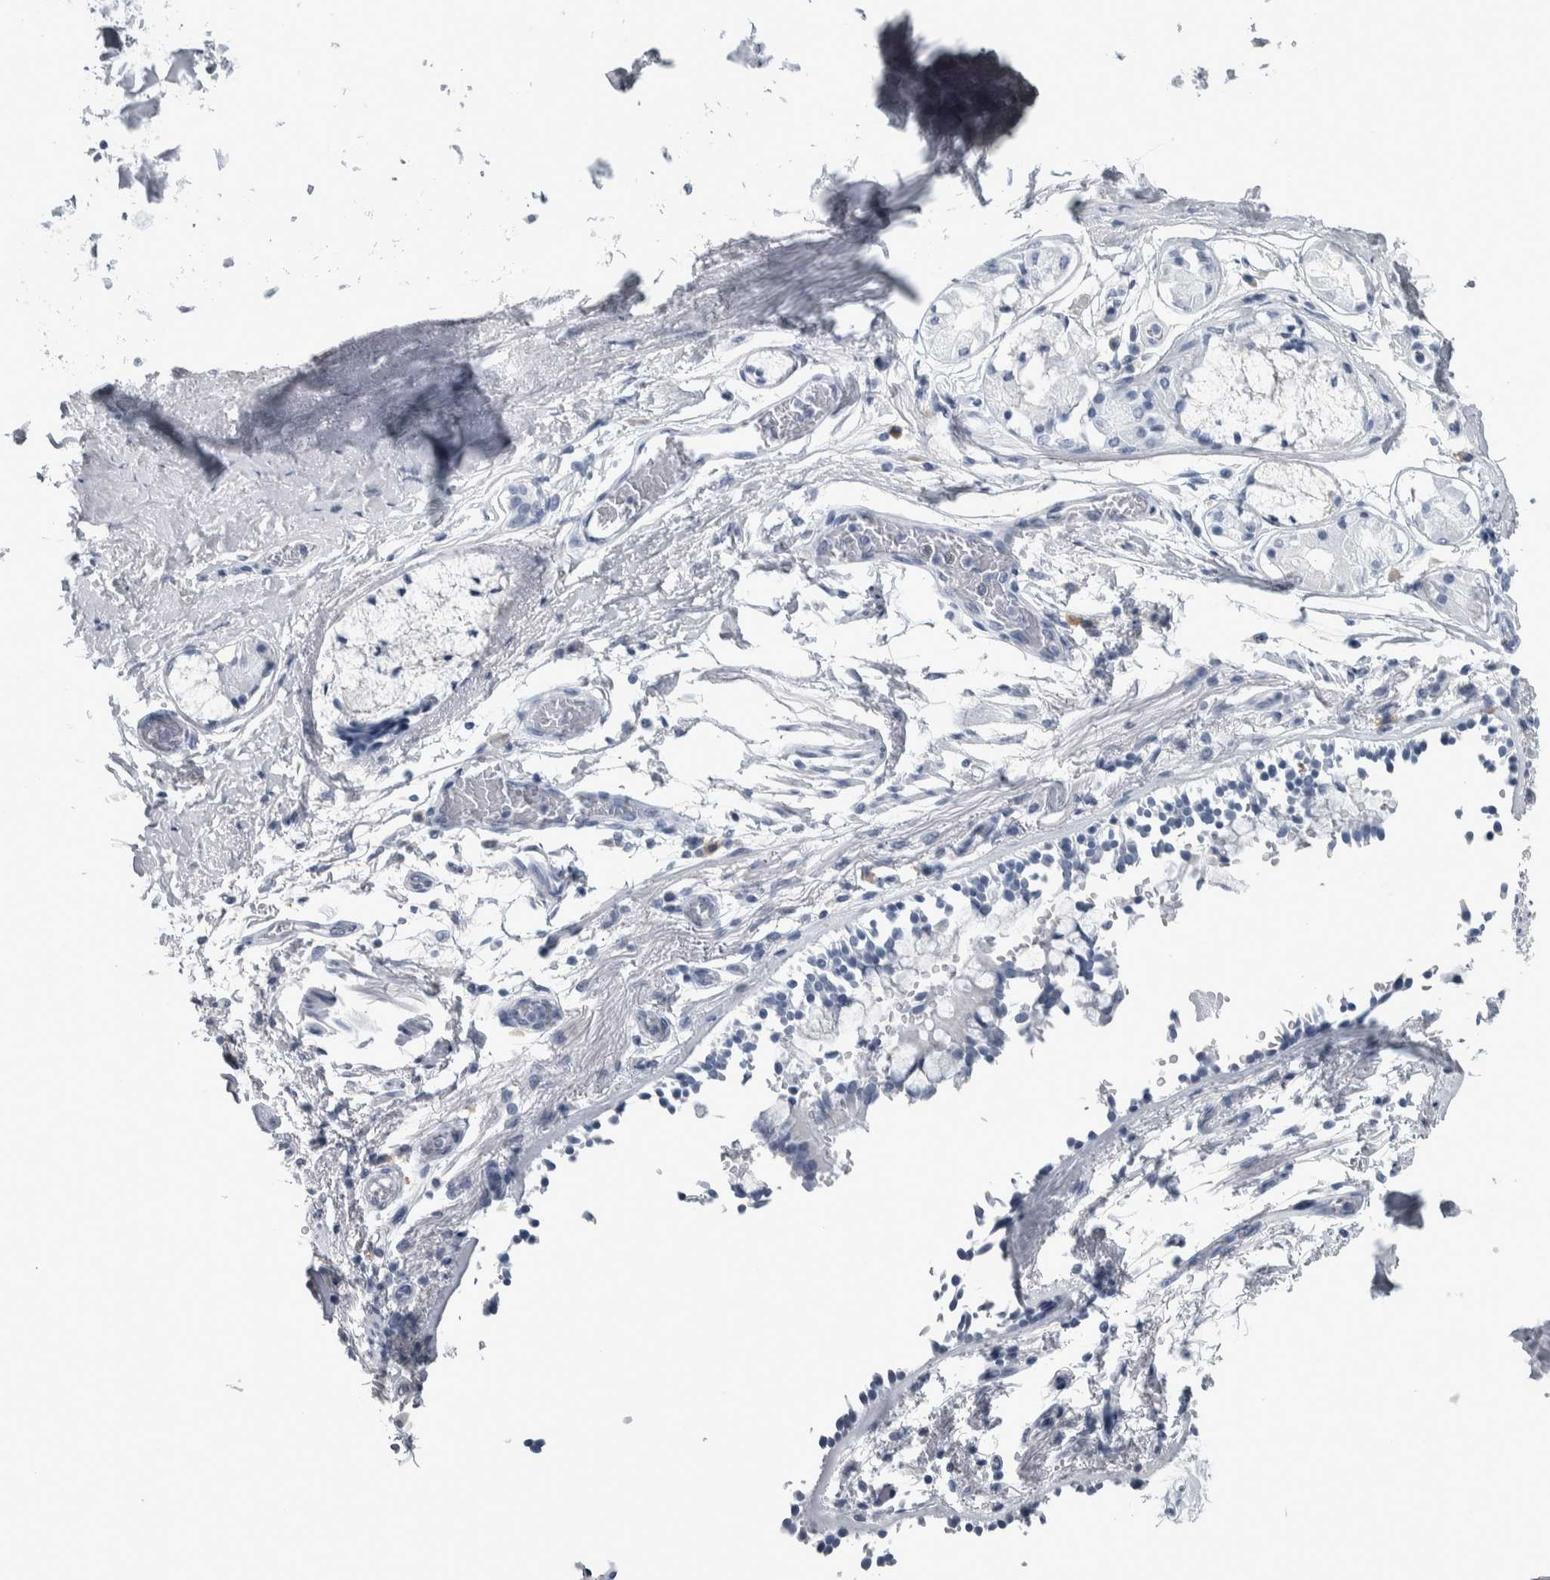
{"staining": {"intensity": "negative", "quantity": "none", "location": "none"}, "tissue": "adipose tissue", "cell_type": "Adipocytes", "image_type": "normal", "snomed": [{"axis": "morphology", "description": "Normal tissue, NOS"}, {"axis": "topography", "description": "Cartilage tissue"}, {"axis": "topography", "description": "Lung"}], "caption": "The image displays no staining of adipocytes in normal adipose tissue. (DAB (3,3'-diaminobenzidine) immunohistochemistry (IHC) with hematoxylin counter stain).", "gene": "CDH17", "patient": {"sex": "female", "age": 77}}